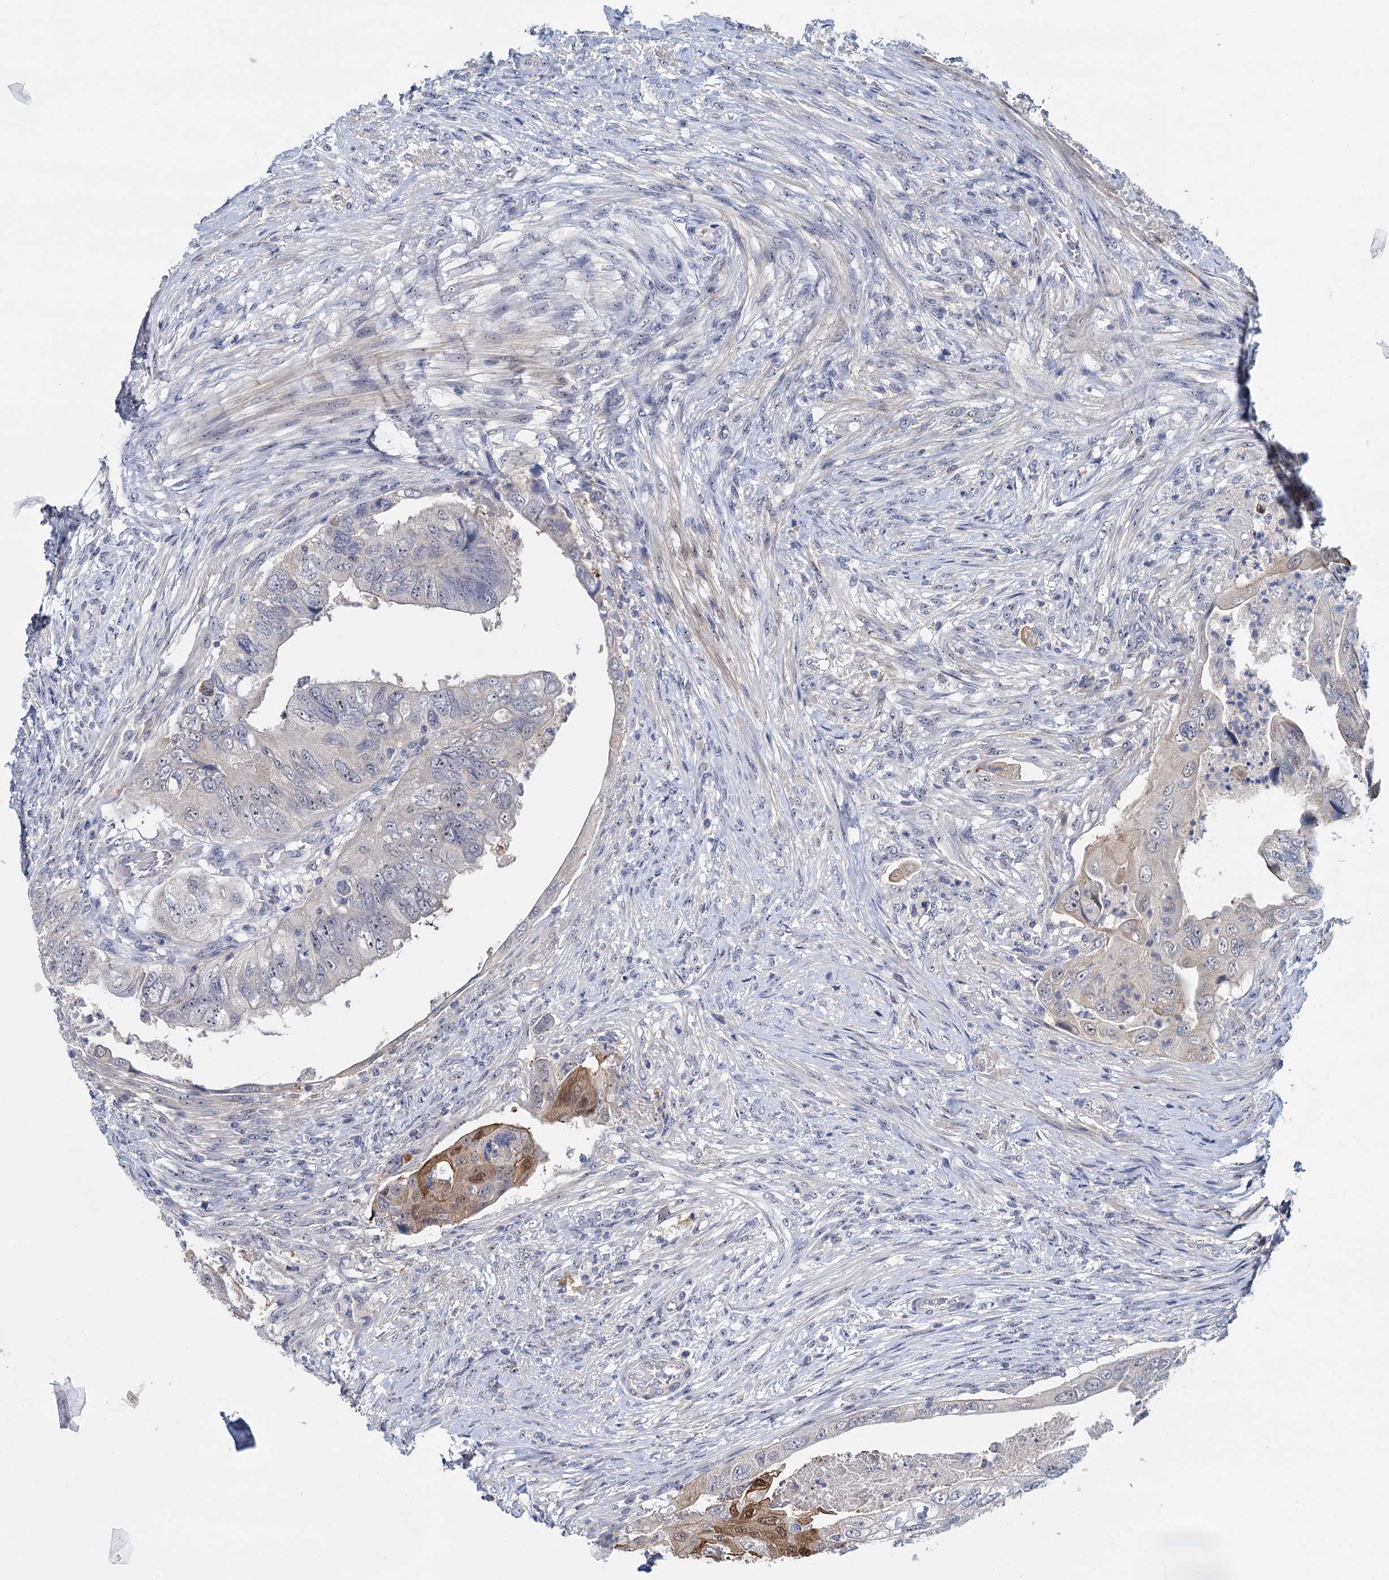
{"staining": {"intensity": "weak", "quantity": "<25%", "location": "cytoplasmic/membranous"}, "tissue": "colorectal cancer", "cell_type": "Tumor cells", "image_type": "cancer", "snomed": [{"axis": "morphology", "description": "Adenocarcinoma, NOS"}, {"axis": "topography", "description": "Rectum"}], "caption": "There is no significant positivity in tumor cells of adenocarcinoma (colorectal).", "gene": "SFN", "patient": {"sex": "male", "age": 63}}